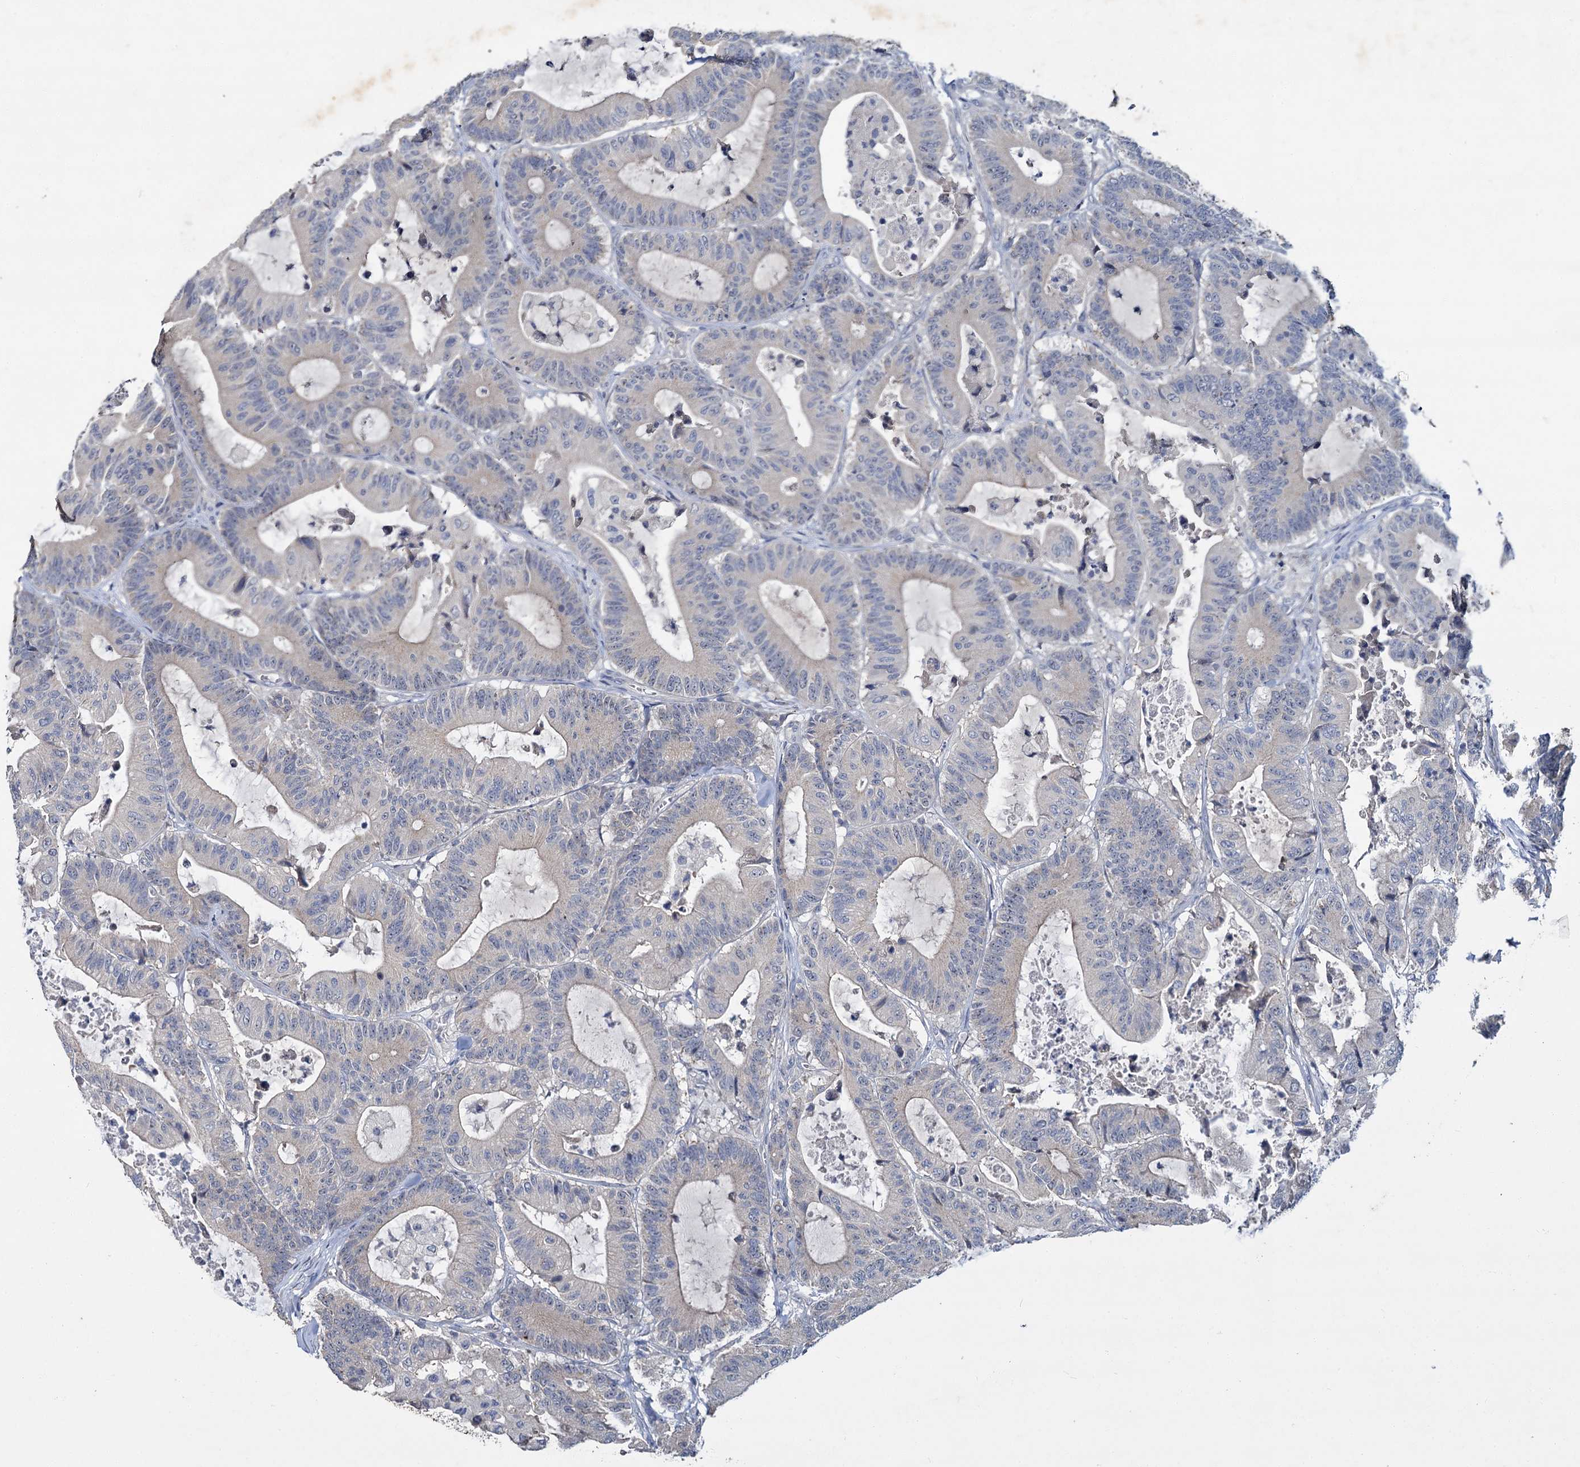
{"staining": {"intensity": "negative", "quantity": "none", "location": "none"}, "tissue": "colorectal cancer", "cell_type": "Tumor cells", "image_type": "cancer", "snomed": [{"axis": "morphology", "description": "Adenocarcinoma, NOS"}, {"axis": "topography", "description": "Colon"}], "caption": "IHC of human colorectal cancer demonstrates no staining in tumor cells.", "gene": "ATP9A", "patient": {"sex": "female", "age": 84}}